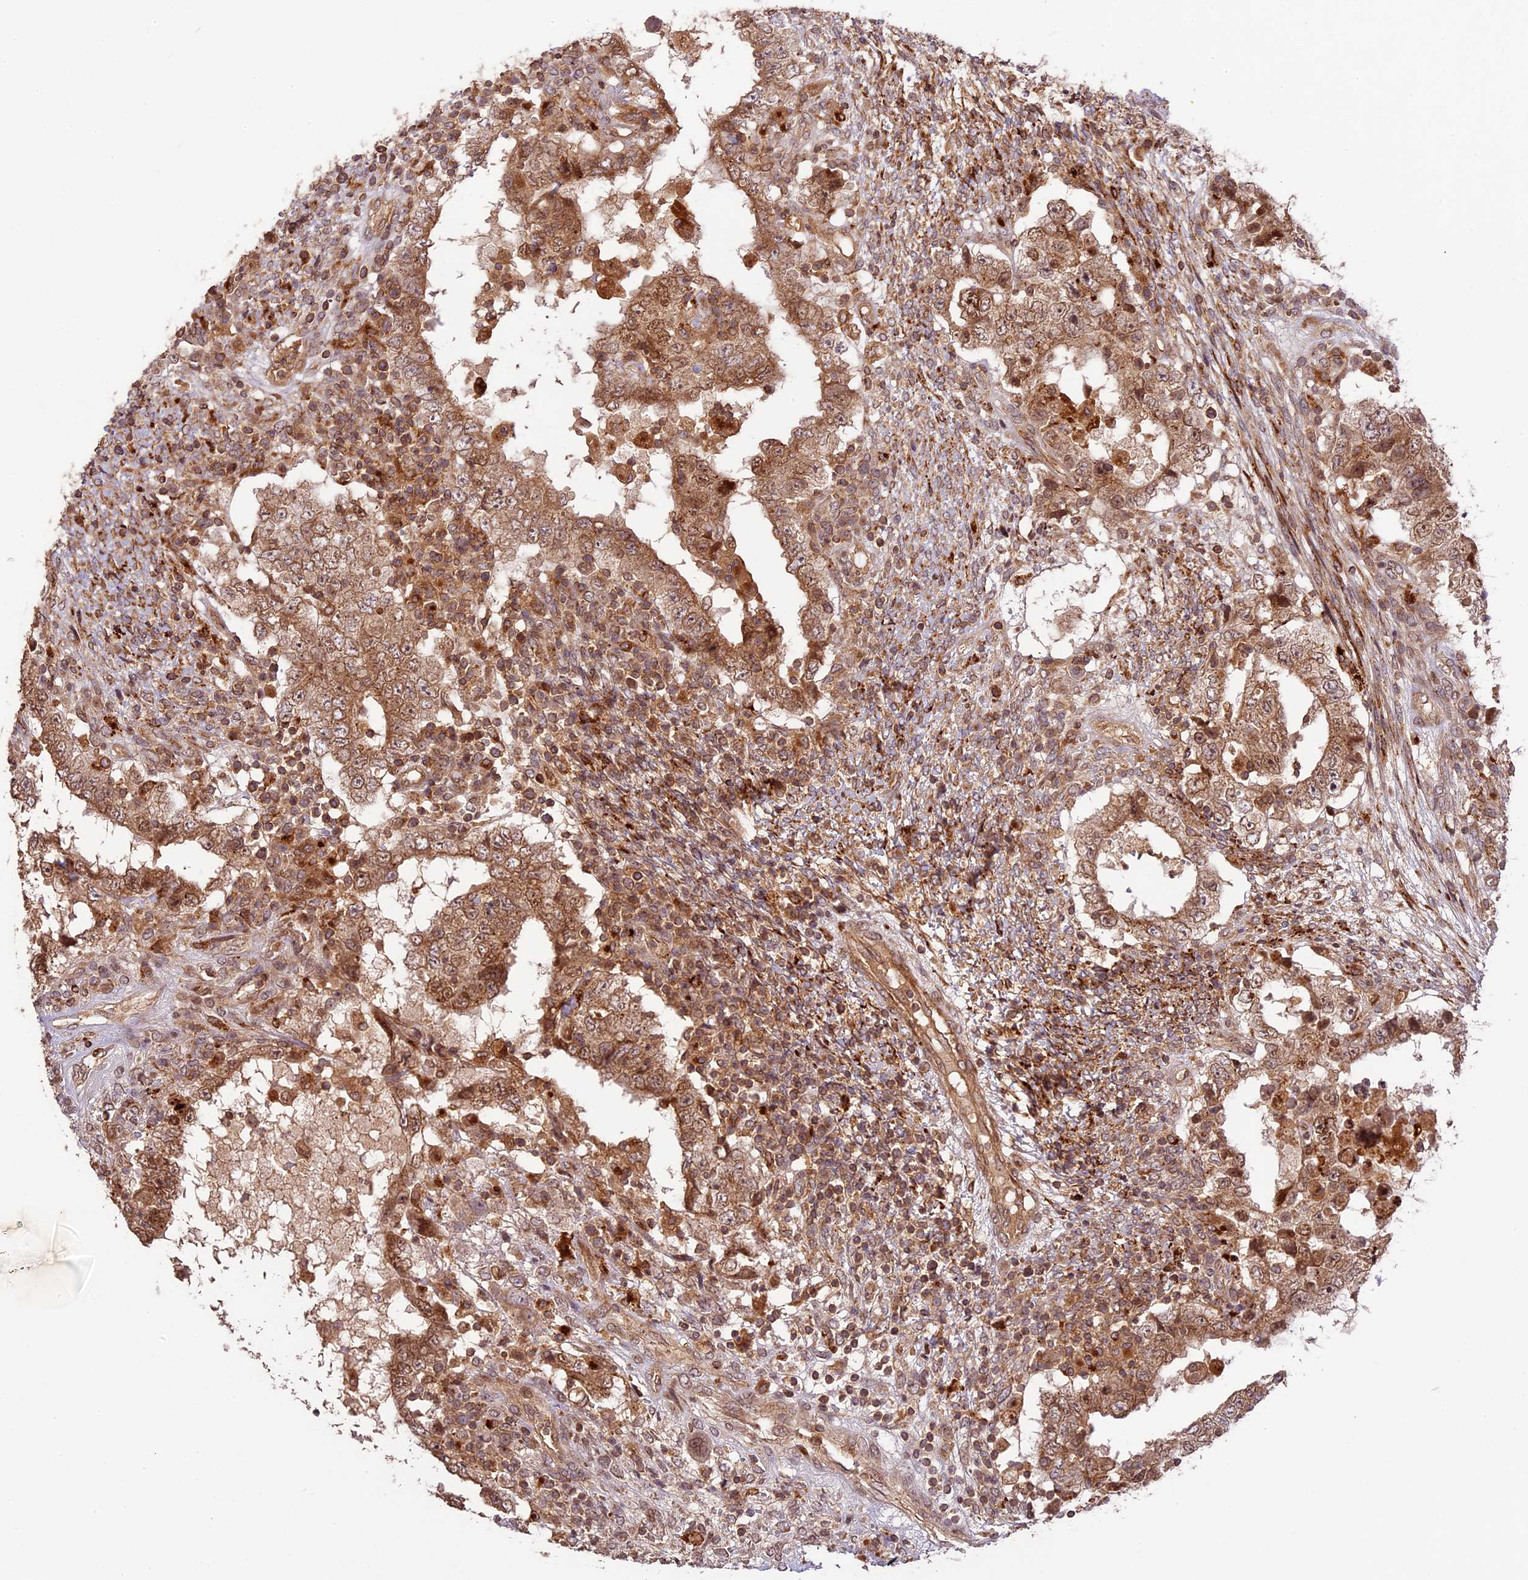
{"staining": {"intensity": "moderate", "quantity": ">75%", "location": "cytoplasmic/membranous,nuclear"}, "tissue": "testis cancer", "cell_type": "Tumor cells", "image_type": "cancer", "snomed": [{"axis": "morphology", "description": "Carcinoma, Embryonal, NOS"}, {"axis": "topography", "description": "Testis"}], "caption": "Immunohistochemical staining of testis cancer exhibits medium levels of moderate cytoplasmic/membranous and nuclear protein expression in about >75% of tumor cells.", "gene": "DGKH", "patient": {"sex": "male", "age": 26}}